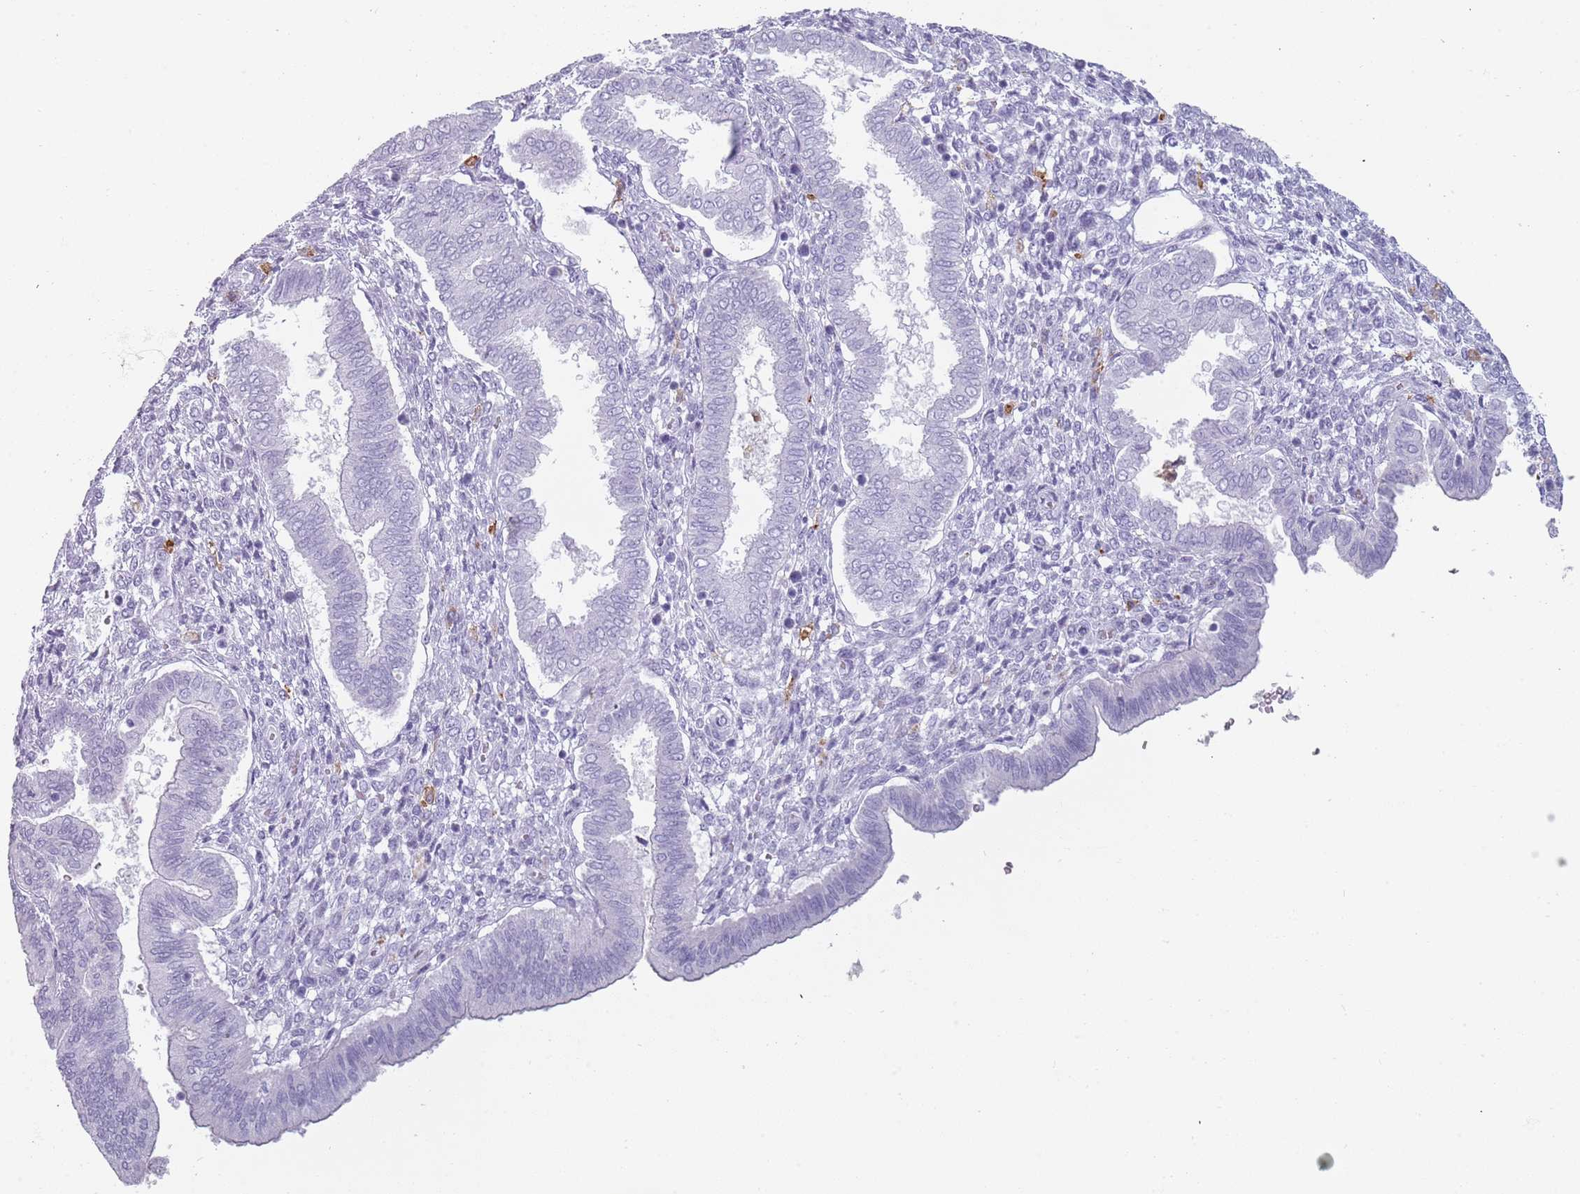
{"staining": {"intensity": "negative", "quantity": "none", "location": "none"}, "tissue": "endometrium", "cell_type": "Cells in endometrial stroma", "image_type": "normal", "snomed": [{"axis": "morphology", "description": "Normal tissue, NOS"}, {"axis": "topography", "description": "Endometrium"}], "caption": "An immunohistochemistry (IHC) micrograph of normal endometrium is shown. There is no staining in cells in endometrial stroma of endometrium.", "gene": "COLEC12", "patient": {"sex": "female", "age": 24}}